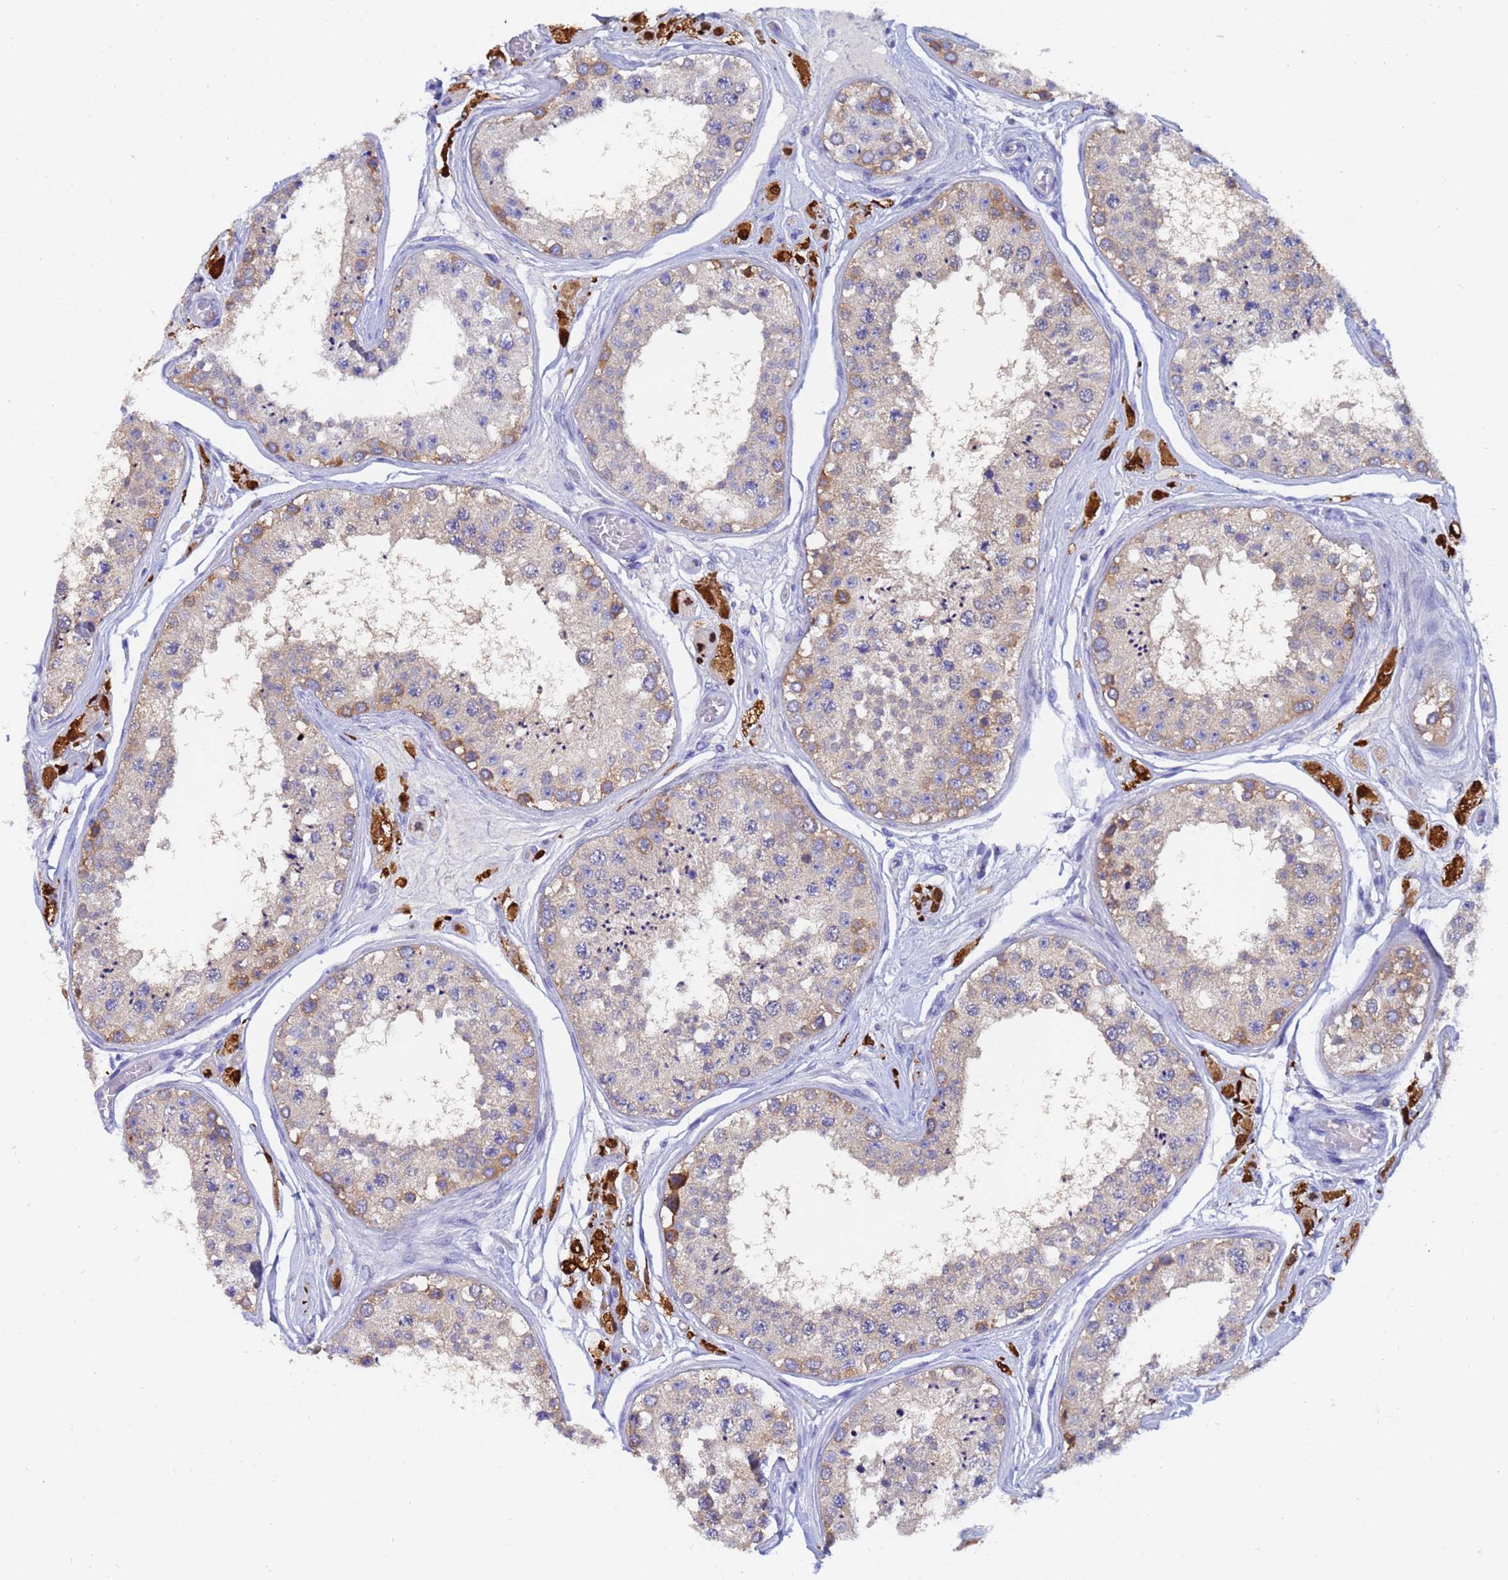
{"staining": {"intensity": "moderate", "quantity": "<25%", "location": "cytoplasmic/membranous"}, "tissue": "testis", "cell_type": "Cells in seminiferous ducts", "image_type": "normal", "snomed": [{"axis": "morphology", "description": "Normal tissue, NOS"}, {"axis": "topography", "description": "Testis"}], "caption": "High-power microscopy captured an immunohistochemistry (IHC) micrograph of unremarkable testis, revealing moderate cytoplasmic/membranous expression in approximately <25% of cells in seminiferous ducts.", "gene": "UBE2O", "patient": {"sex": "male", "age": 25}}